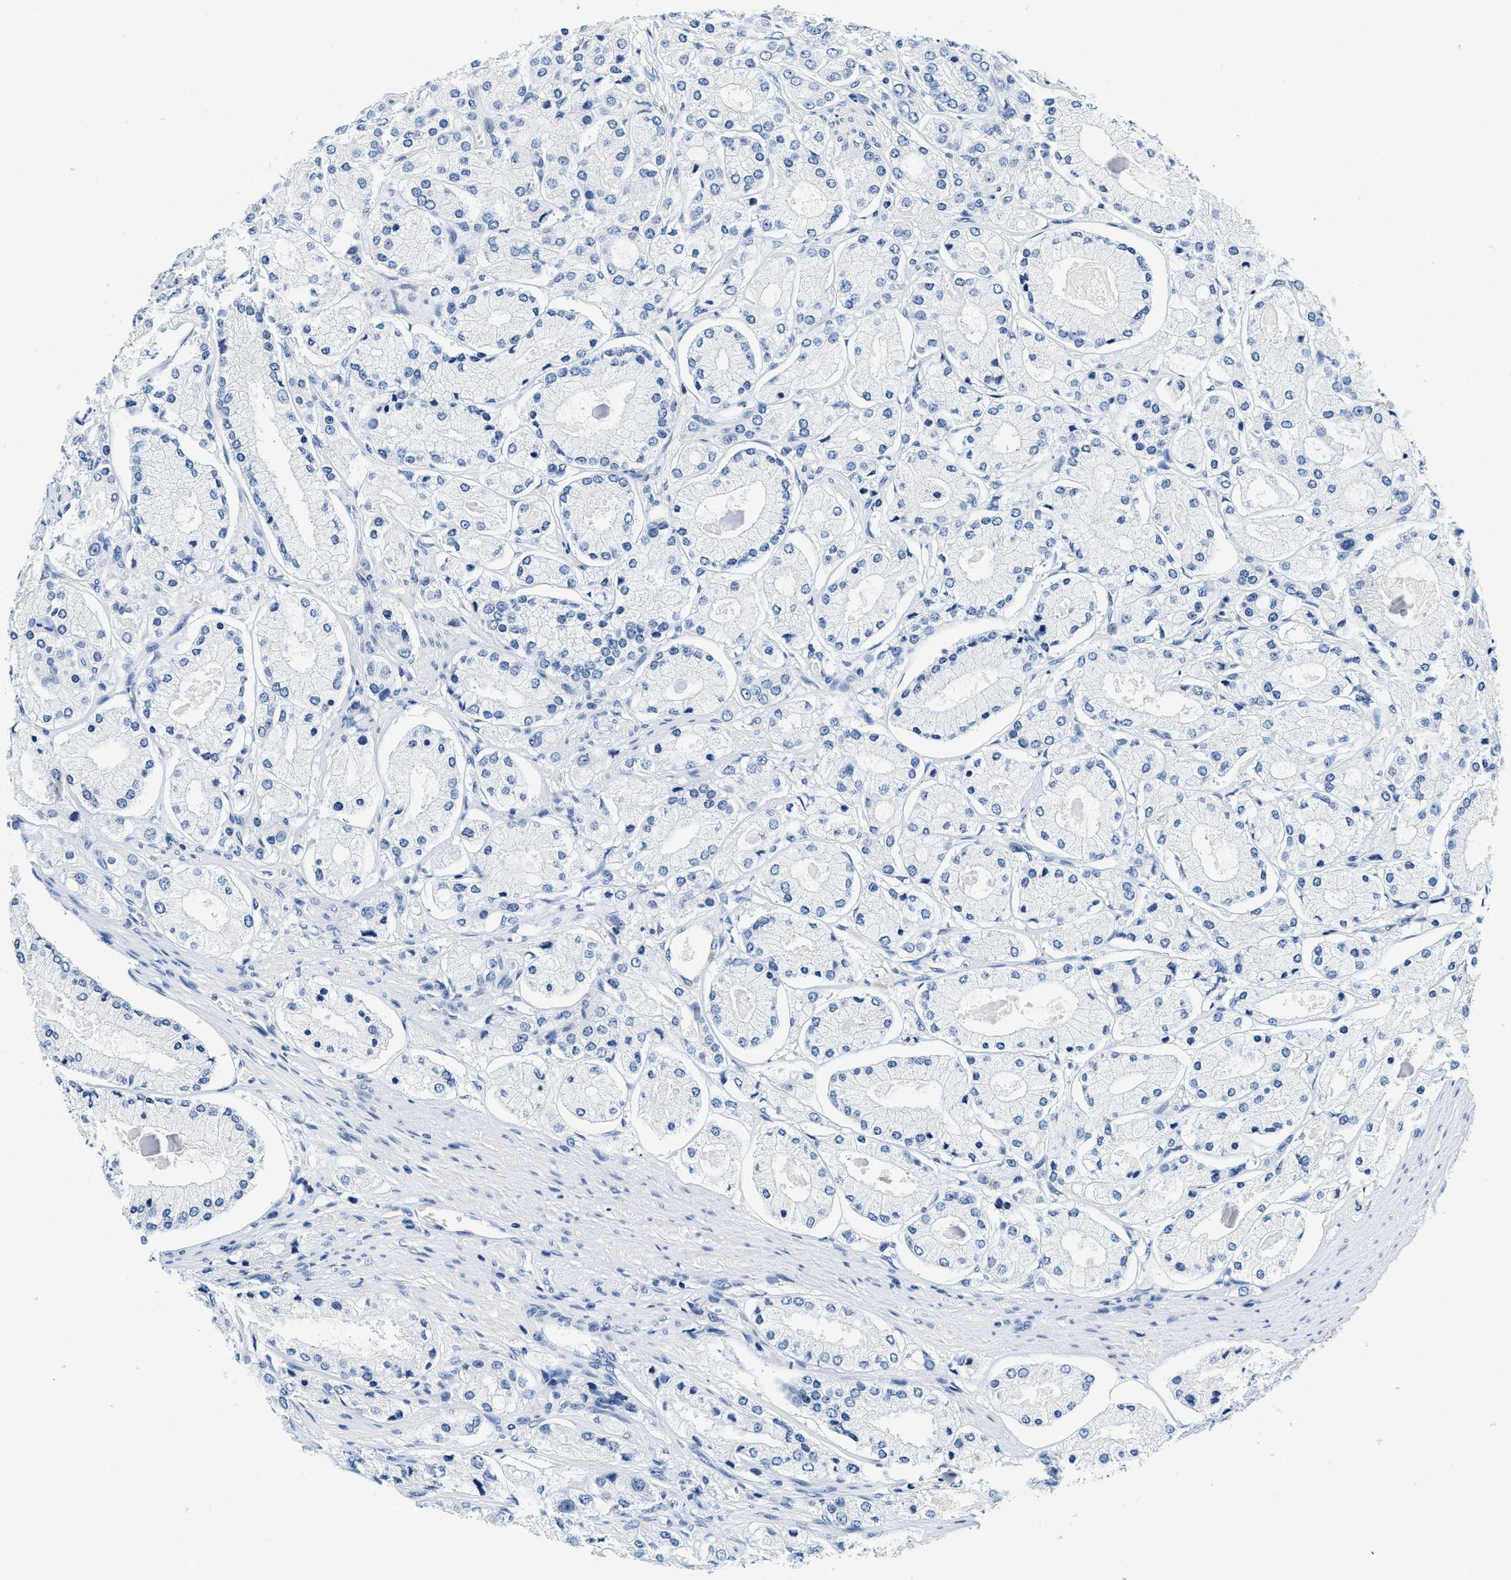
{"staining": {"intensity": "negative", "quantity": "none", "location": "none"}, "tissue": "prostate cancer", "cell_type": "Tumor cells", "image_type": "cancer", "snomed": [{"axis": "morphology", "description": "Adenocarcinoma, High grade"}, {"axis": "topography", "description": "Prostate"}], "caption": "Human prostate cancer stained for a protein using immunohistochemistry shows no expression in tumor cells.", "gene": "GSTM3", "patient": {"sex": "male", "age": 65}}